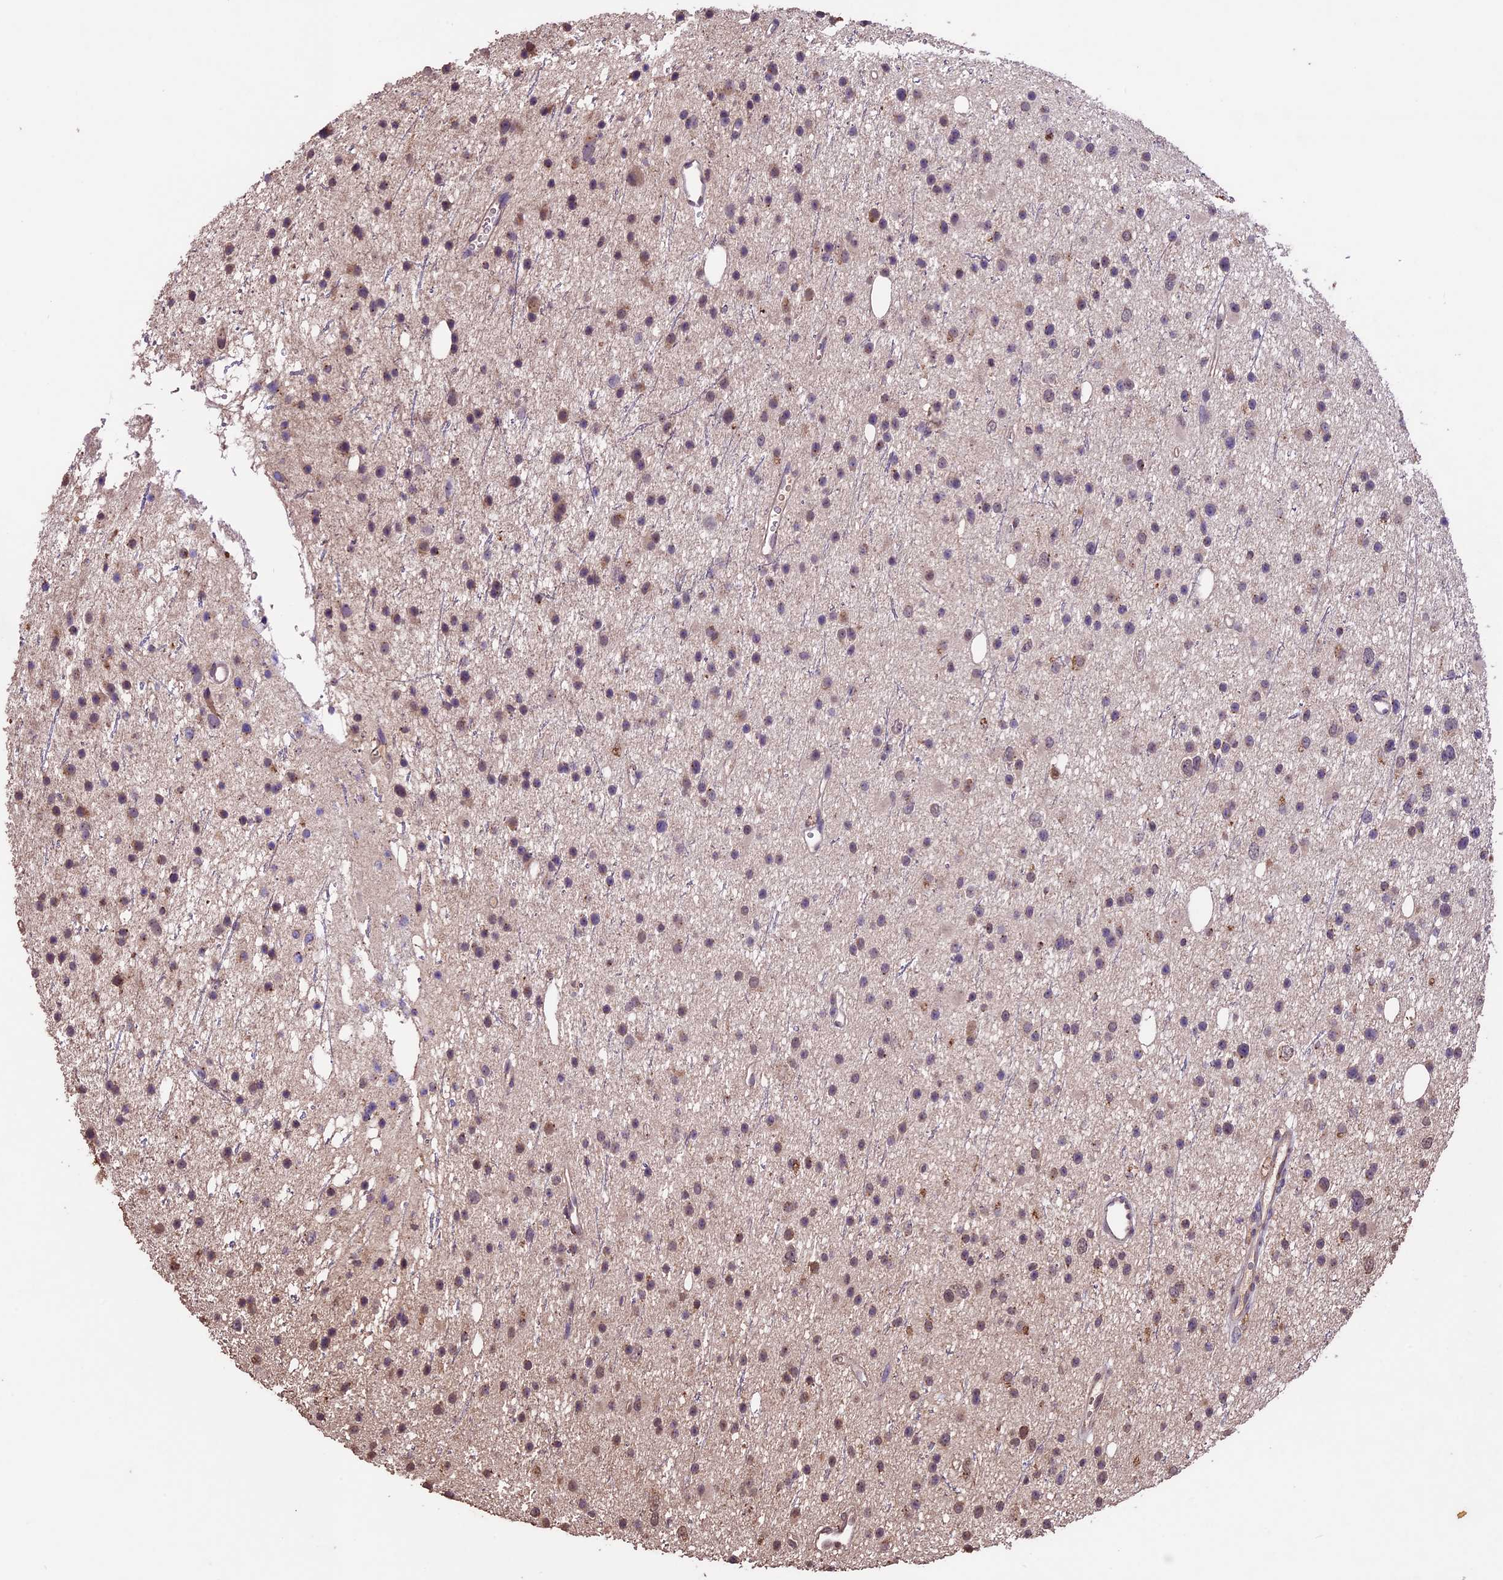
{"staining": {"intensity": "weak", "quantity": "25%-75%", "location": "cytoplasmic/membranous,nuclear"}, "tissue": "glioma", "cell_type": "Tumor cells", "image_type": "cancer", "snomed": [{"axis": "morphology", "description": "Glioma, malignant, Low grade"}, {"axis": "topography", "description": "Cerebral cortex"}], "caption": "Approximately 25%-75% of tumor cells in human glioma show weak cytoplasmic/membranous and nuclear protein staining as visualized by brown immunohistochemical staining.", "gene": "DIS3L", "patient": {"sex": "female", "age": 39}}